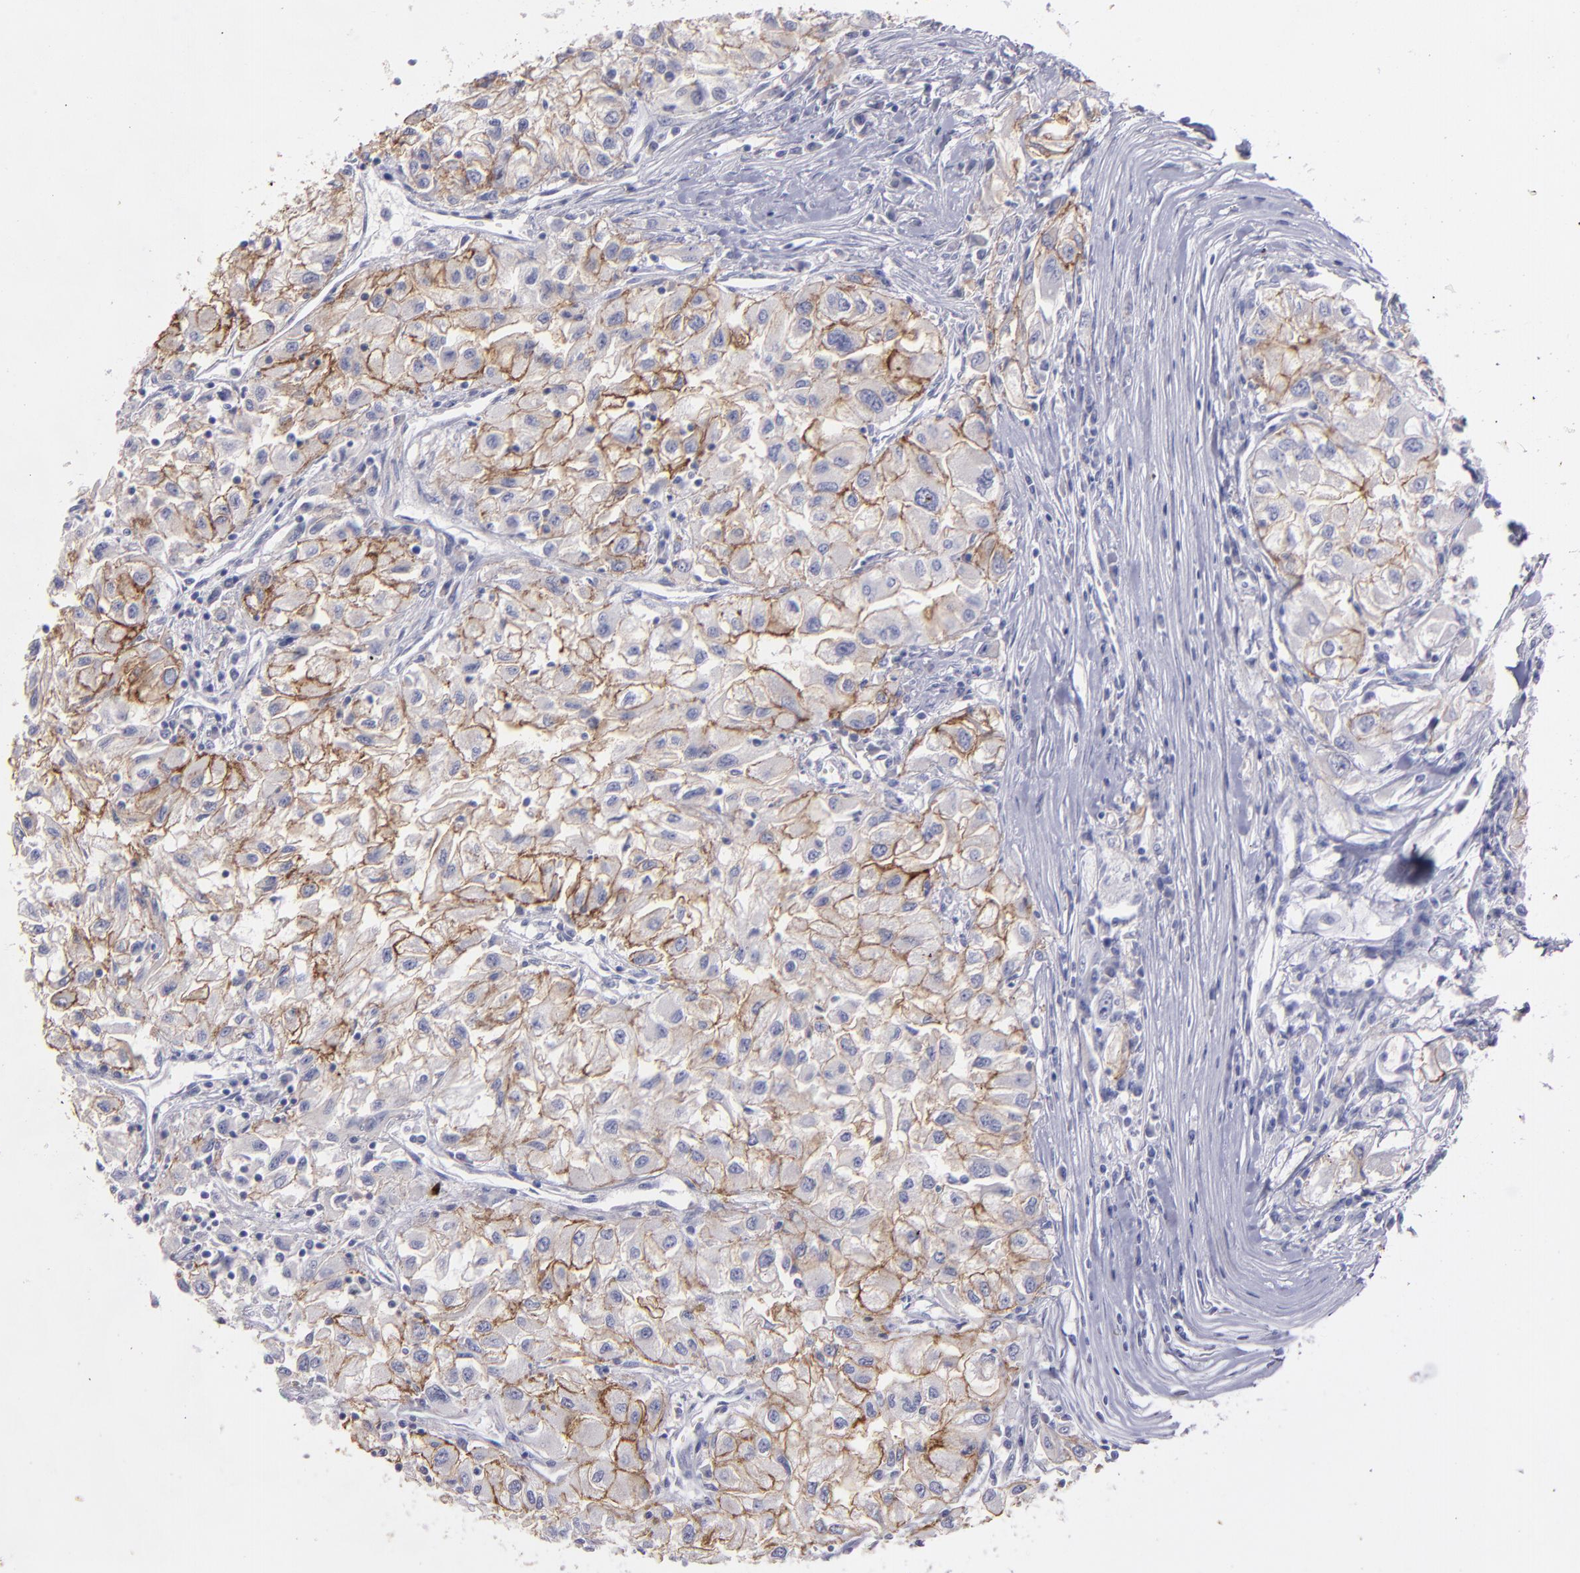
{"staining": {"intensity": "moderate", "quantity": "25%-75%", "location": "cytoplasmic/membranous"}, "tissue": "renal cancer", "cell_type": "Tumor cells", "image_type": "cancer", "snomed": [{"axis": "morphology", "description": "Adenocarcinoma, NOS"}, {"axis": "topography", "description": "Kidney"}], "caption": "Immunohistochemical staining of adenocarcinoma (renal) demonstrates medium levels of moderate cytoplasmic/membranous staining in about 25%-75% of tumor cells. (DAB IHC, brown staining for protein, blue staining for nuclei).", "gene": "SNAP25", "patient": {"sex": "male", "age": 59}}